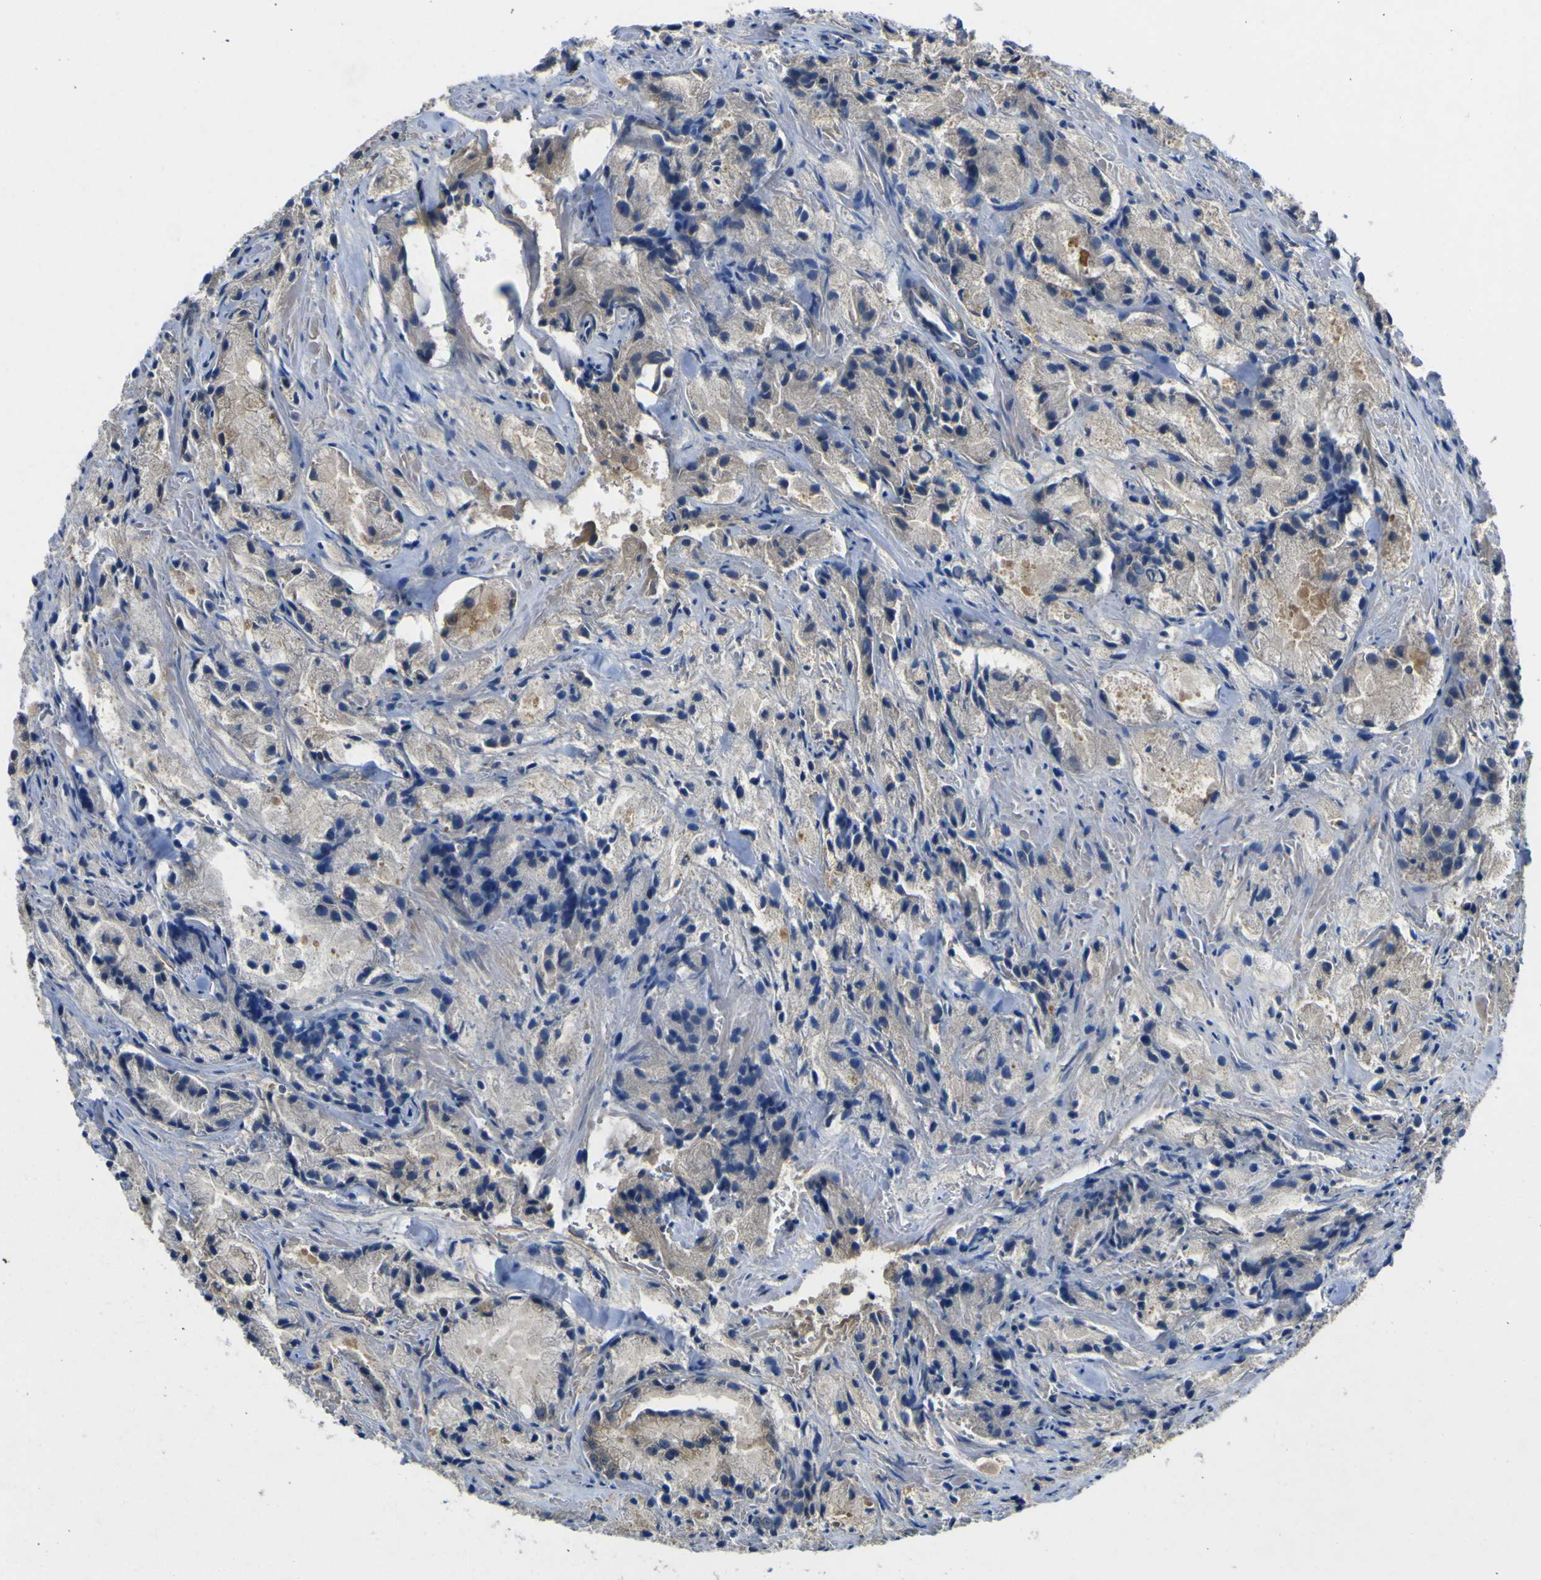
{"staining": {"intensity": "moderate", "quantity": "25%-75%", "location": "cytoplasmic/membranous"}, "tissue": "prostate cancer", "cell_type": "Tumor cells", "image_type": "cancer", "snomed": [{"axis": "morphology", "description": "Adenocarcinoma, Low grade"}, {"axis": "topography", "description": "Prostate"}], "caption": "Immunohistochemical staining of human prostate adenocarcinoma (low-grade) demonstrates moderate cytoplasmic/membranous protein positivity in approximately 25%-75% of tumor cells. The staining was performed using DAB to visualize the protein expression in brown, while the nuclei were stained in blue with hematoxylin (Magnification: 20x).", "gene": "EML2", "patient": {"sex": "male", "age": 64}}